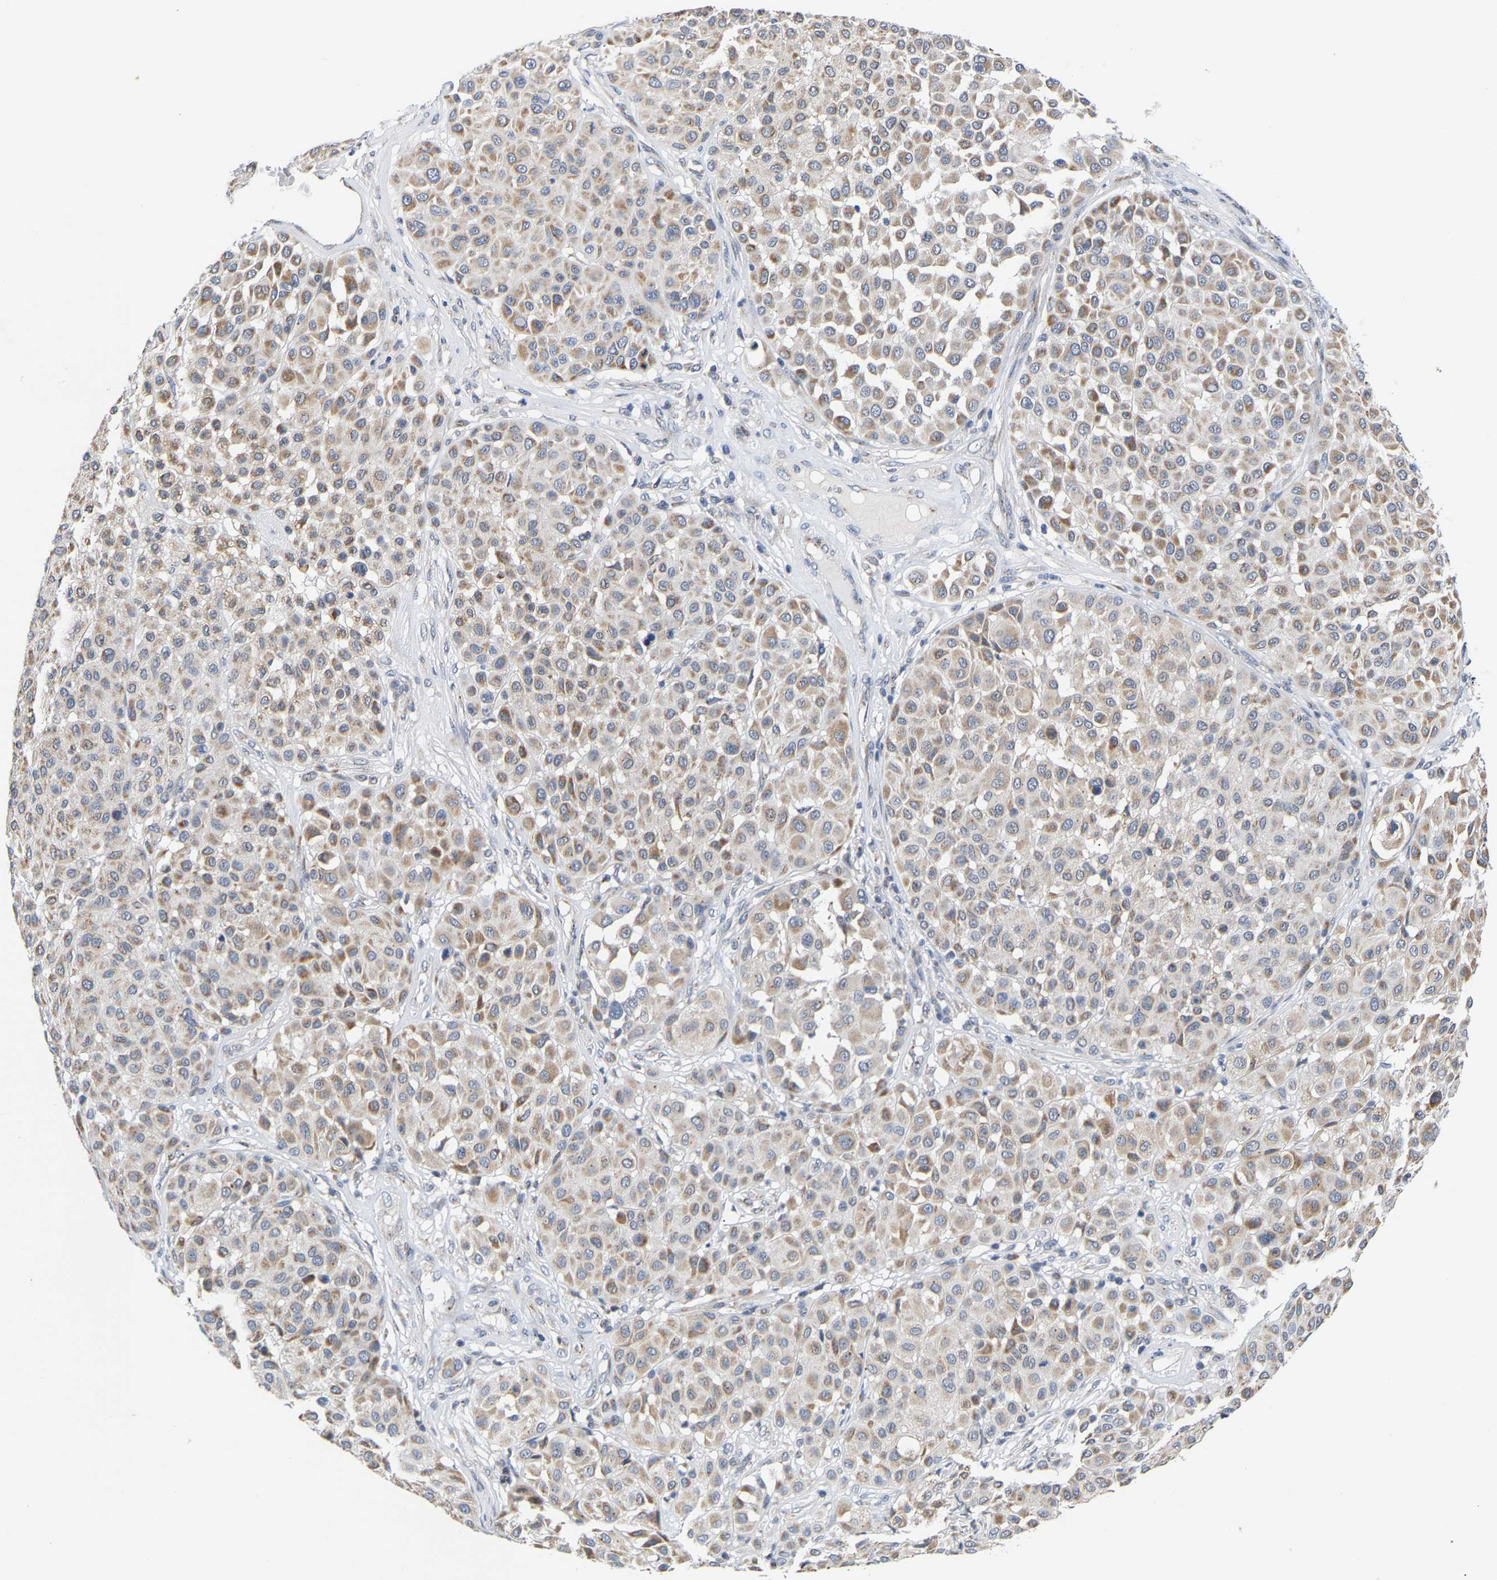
{"staining": {"intensity": "moderate", "quantity": ">75%", "location": "cytoplasmic/membranous"}, "tissue": "melanoma", "cell_type": "Tumor cells", "image_type": "cancer", "snomed": [{"axis": "morphology", "description": "Malignant melanoma, Metastatic site"}, {"axis": "topography", "description": "Soft tissue"}], "caption": "Melanoma was stained to show a protein in brown. There is medium levels of moderate cytoplasmic/membranous staining in approximately >75% of tumor cells.", "gene": "PCNT", "patient": {"sex": "male", "age": 41}}